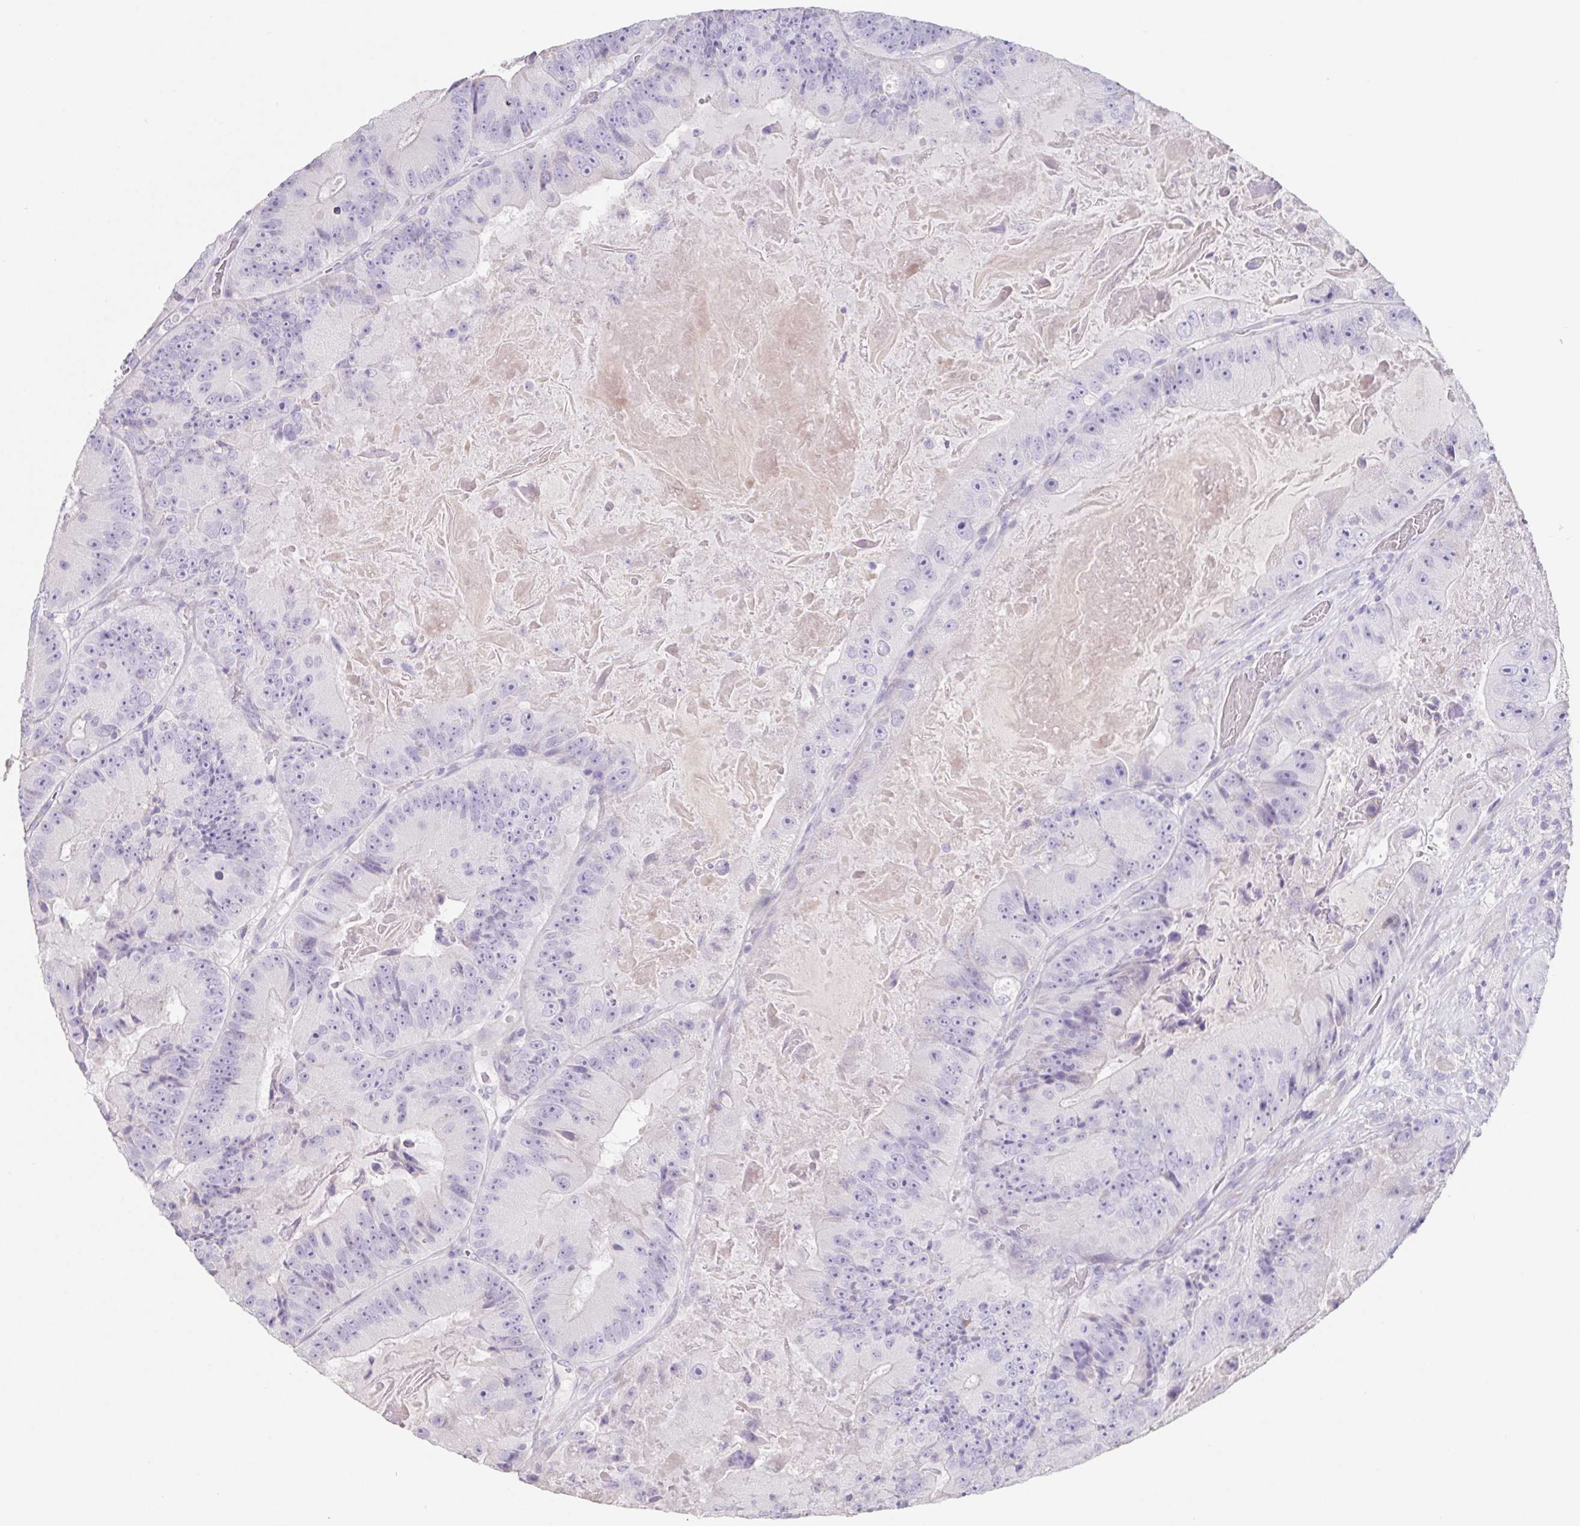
{"staining": {"intensity": "negative", "quantity": "none", "location": "none"}, "tissue": "colorectal cancer", "cell_type": "Tumor cells", "image_type": "cancer", "snomed": [{"axis": "morphology", "description": "Adenocarcinoma, NOS"}, {"axis": "topography", "description": "Colon"}], "caption": "Immunohistochemistry of human adenocarcinoma (colorectal) reveals no positivity in tumor cells.", "gene": "HDGFL1", "patient": {"sex": "female", "age": 86}}